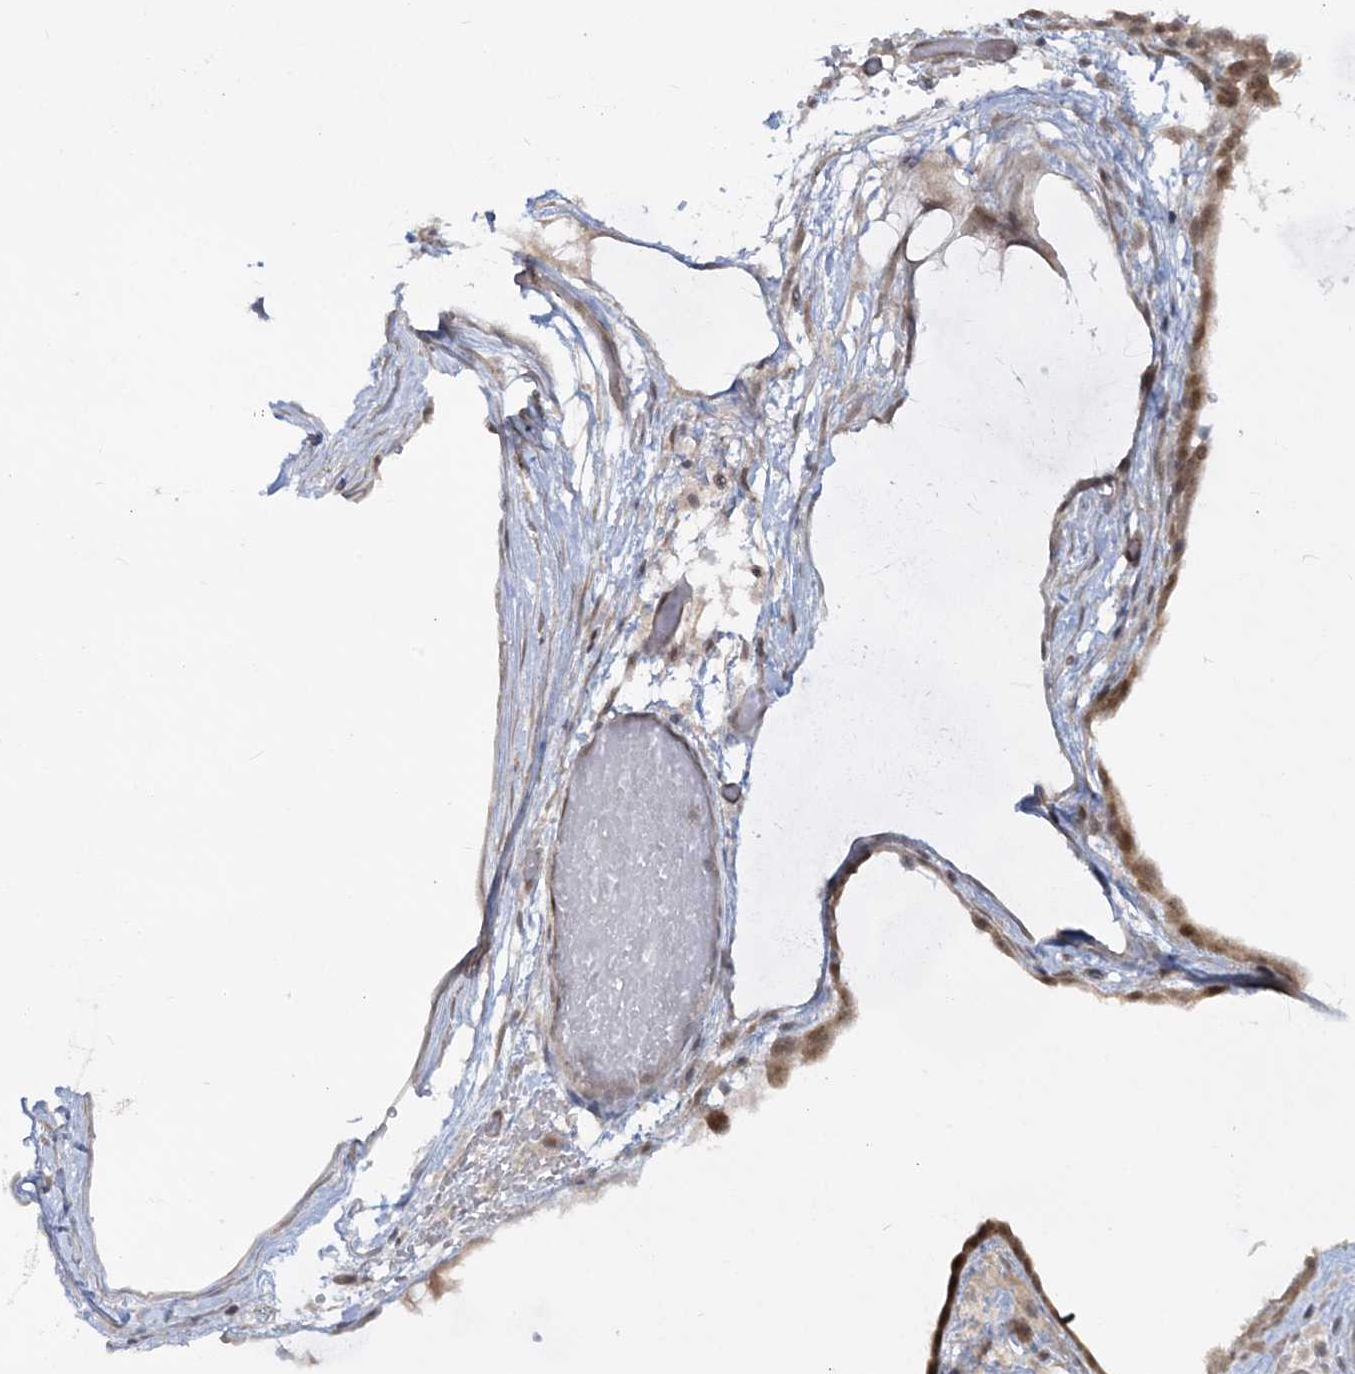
{"staining": {"intensity": "moderate", "quantity": ">75%", "location": "cytoplasmic/membranous,nuclear"}, "tissue": "ovarian cancer", "cell_type": "Tumor cells", "image_type": "cancer", "snomed": [{"axis": "morphology", "description": "Cystadenocarcinoma, mucinous, NOS"}, {"axis": "topography", "description": "Ovary"}], "caption": "Human ovarian cancer stained with a brown dye reveals moderate cytoplasmic/membranous and nuclear positive staining in about >75% of tumor cells.", "gene": "ZFAND6", "patient": {"sex": "female", "age": 39}}